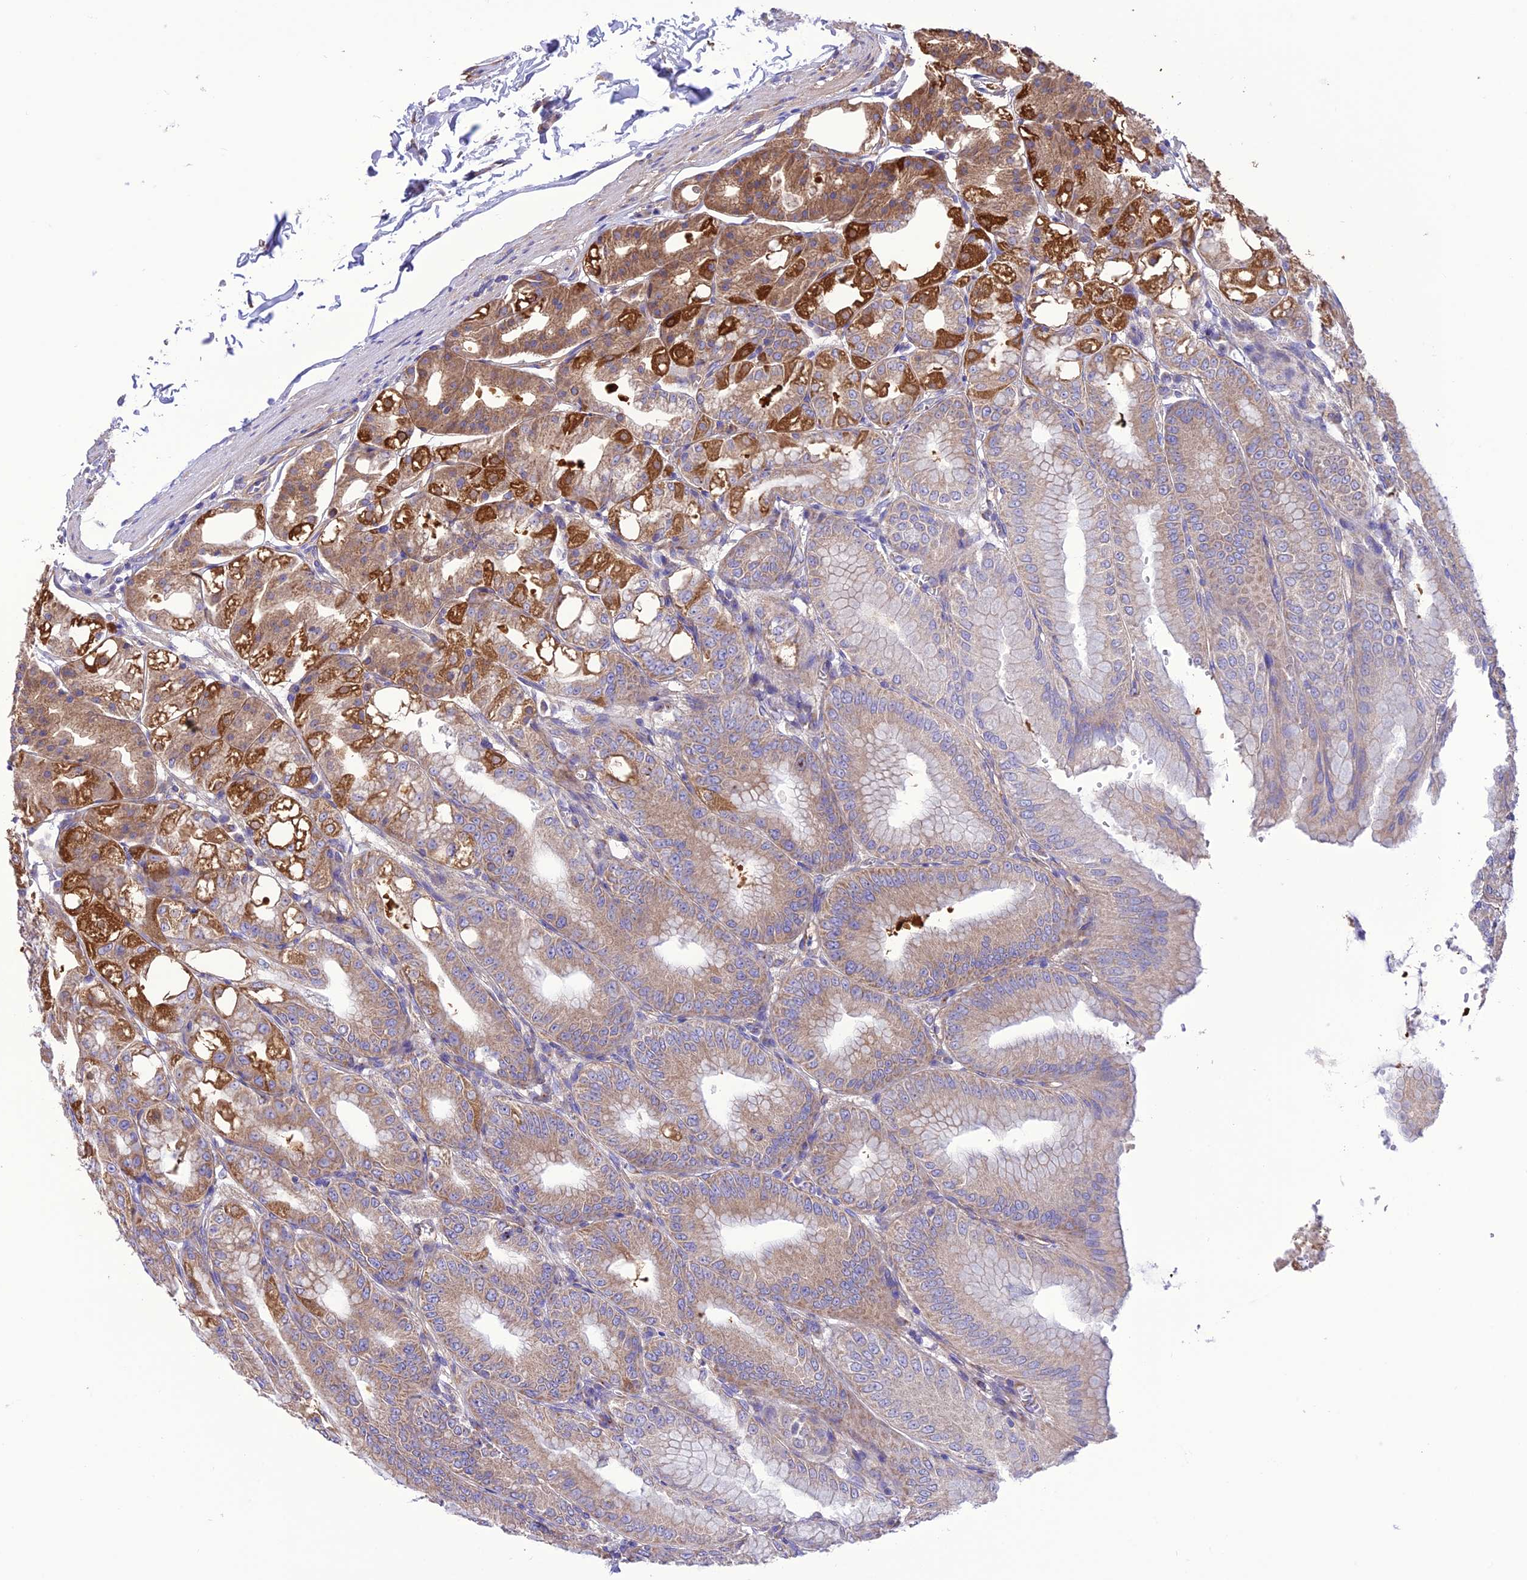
{"staining": {"intensity": "strong", "quantity": "25%-75%", "location": "cytoplasmic/membranous"}, "tissue": "stomach", "cell_type": "Glandular cells", "image_type": "normal", "snomed": [{"axis": "morphology", "description": "Normal tissue, NOS"}, {"axis": "topography", "description": "Stomach, lower"}], "caption": "Immunohistochemistry photomicrograph of benign stomach: stomach stained using immunohistochemistry (IHC) exhibits high levels of strong protein expression localized specifically in the cytoplasmic/membranous of glandular cells, appearing as a cytoplasmic/membranous brown color.", "gene": "MAP3K12", "patient": {"sex": "male", "age": 71}}